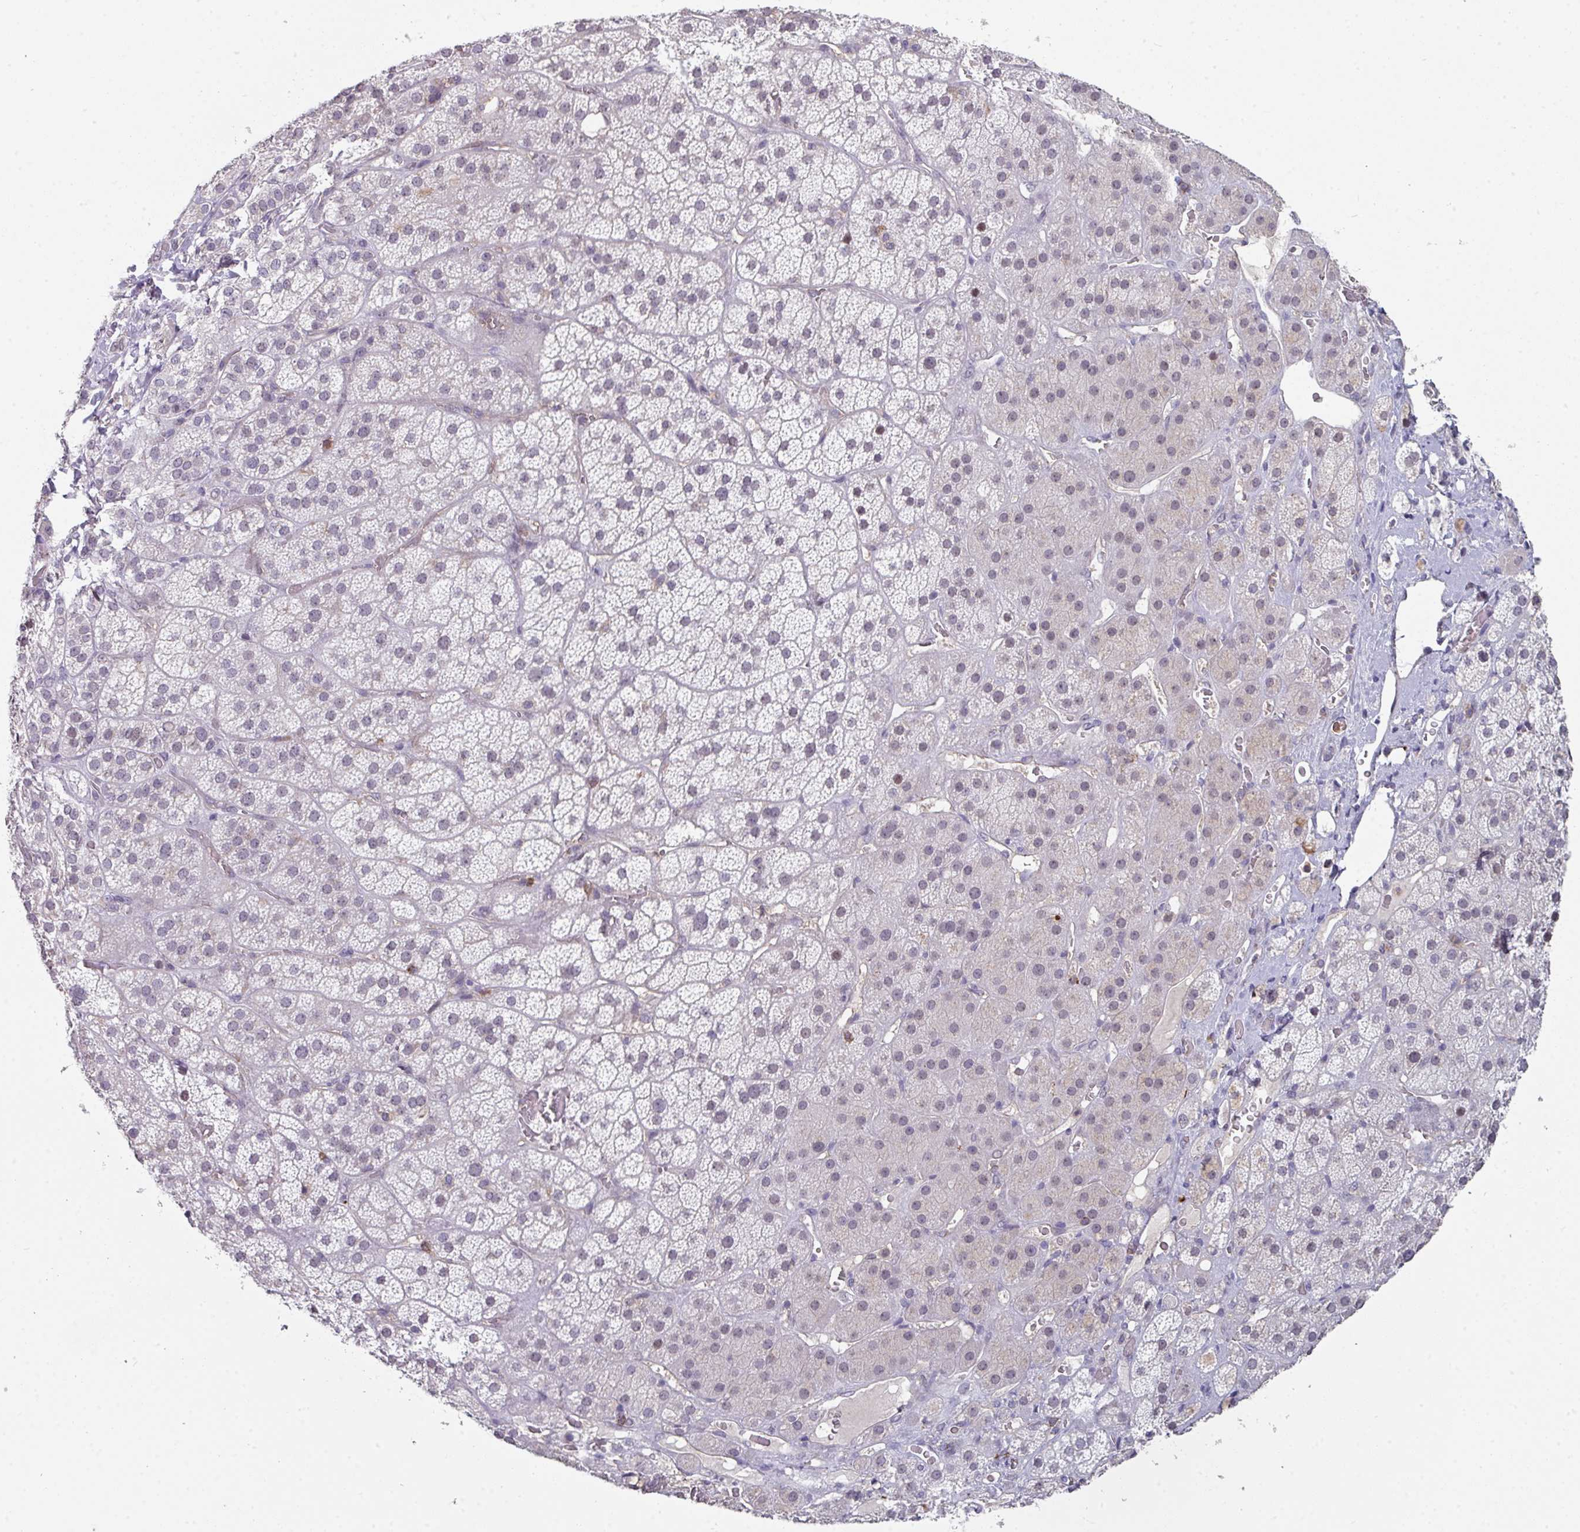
{"staining": {"intensity": "moderate", "quantity": "<25%", "location": "nuclear"}, "tissue": "adrenal gland", "cell_type": "Glandular cells", "image_type": "normal", "snomed": [{"axis": "morphology", "description": "Normal tissue, NOS"}, {"axis": "topography", "description": "Adrenal gland"}], "caption": "Immunohistochemistry of unremarkable adrenal gland demonstrates low levels of moderate nuclear staining in about <25% of glandular cells.", "gene": "RASAL3", "patient": {"sex": "male", "age": 57}}